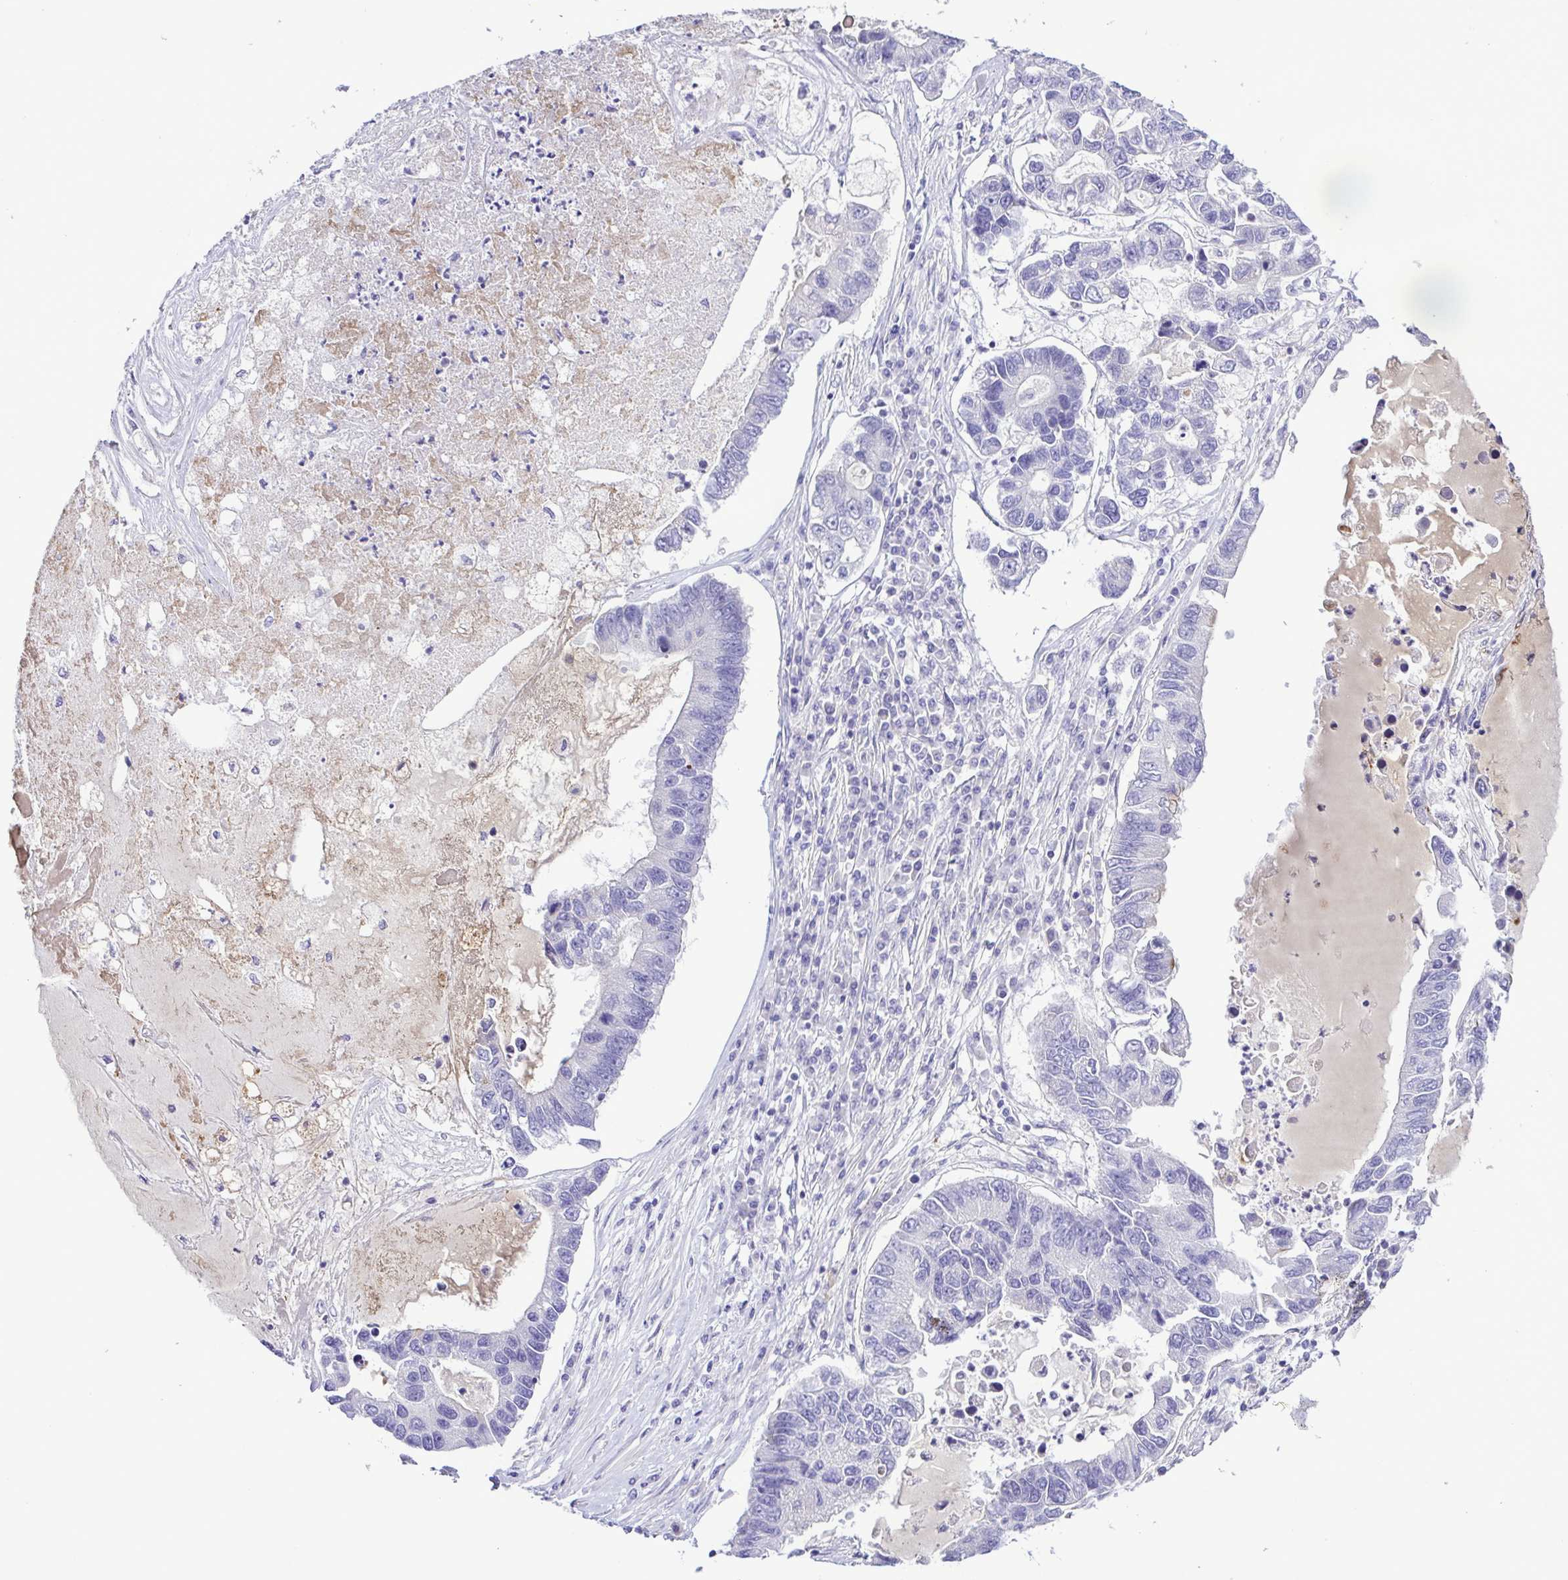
{"staining": {"intensity": "negative", "quantity": "none", "location": "none"}, "tissue": "lung cancer", "cell_type": "Tumor cells", "image_type": "cancer", "snomed": [{"axis": "morphology", "description": "Adenocarcinoma, NOS"}, {"axis": "topography", "description": "Bronchus"}, {"axis": "topography", "description": "Lung"}], "caption": "Lung cancer (adenocarcinoma) was stained to show a protein in brown. There is no significant expression in tumor cells.", "gene": "GABBR2", "patient": {"sex": "female", "age": 51}}